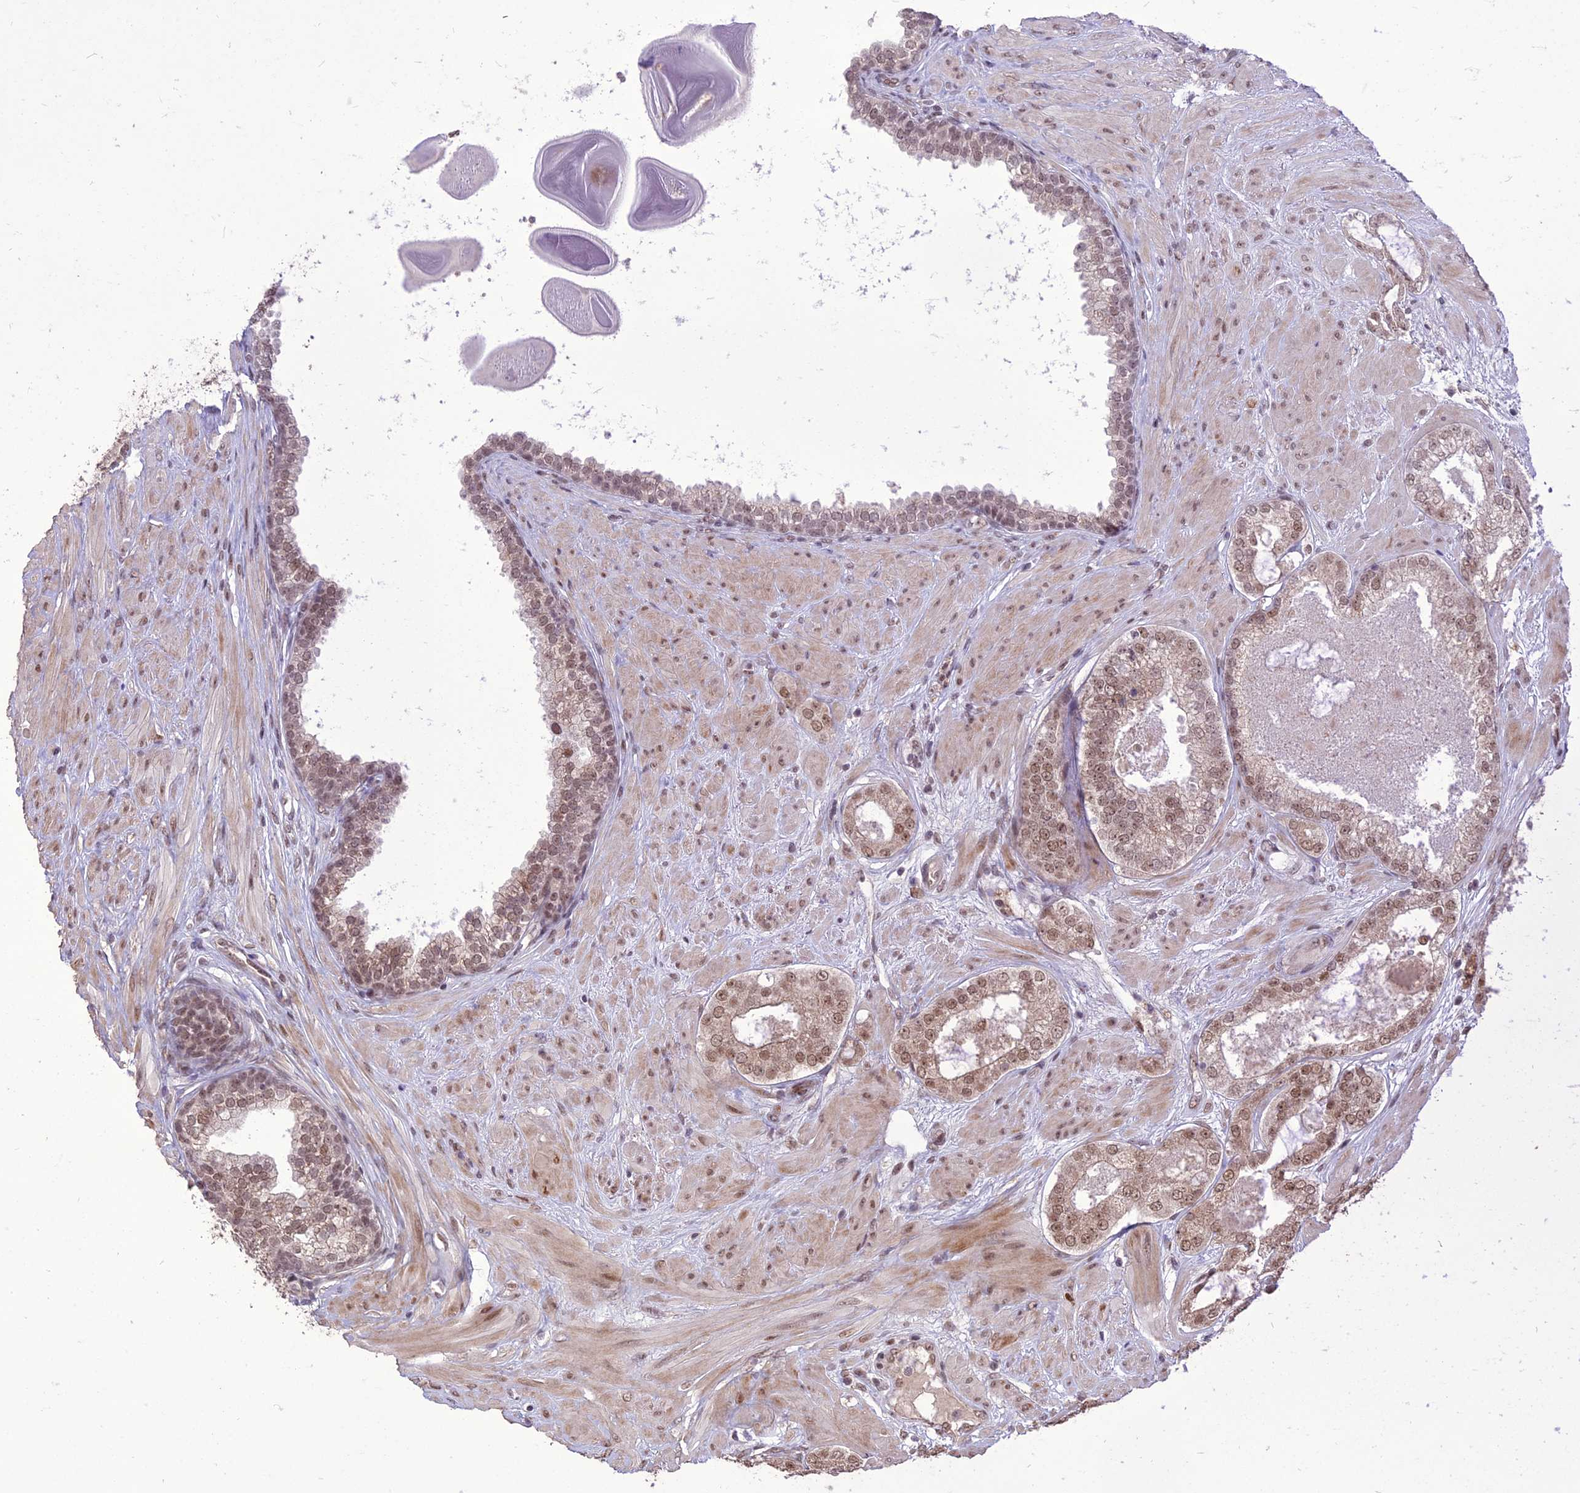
{"staining": {"intensity": "moderate", "quantity": ">75%", "location": "nuclear"}, "tissue": "prostate cancer", "cell_type": "Tumor cells", "image_type": "cancer", "snomed": [{"axis": "morphology", "description": "Adenocarcinoma, High grade"}, {"axis": "topography", "description": "Prostate"}], "caption": "Human prostate high-grade adenocarcinoma stained with a brown dye reveals moderate nuclear positive expression in approximately >75% of tumor cells.", "gene": "DIS3", "patient": {"sex": "male", "age": 65}}